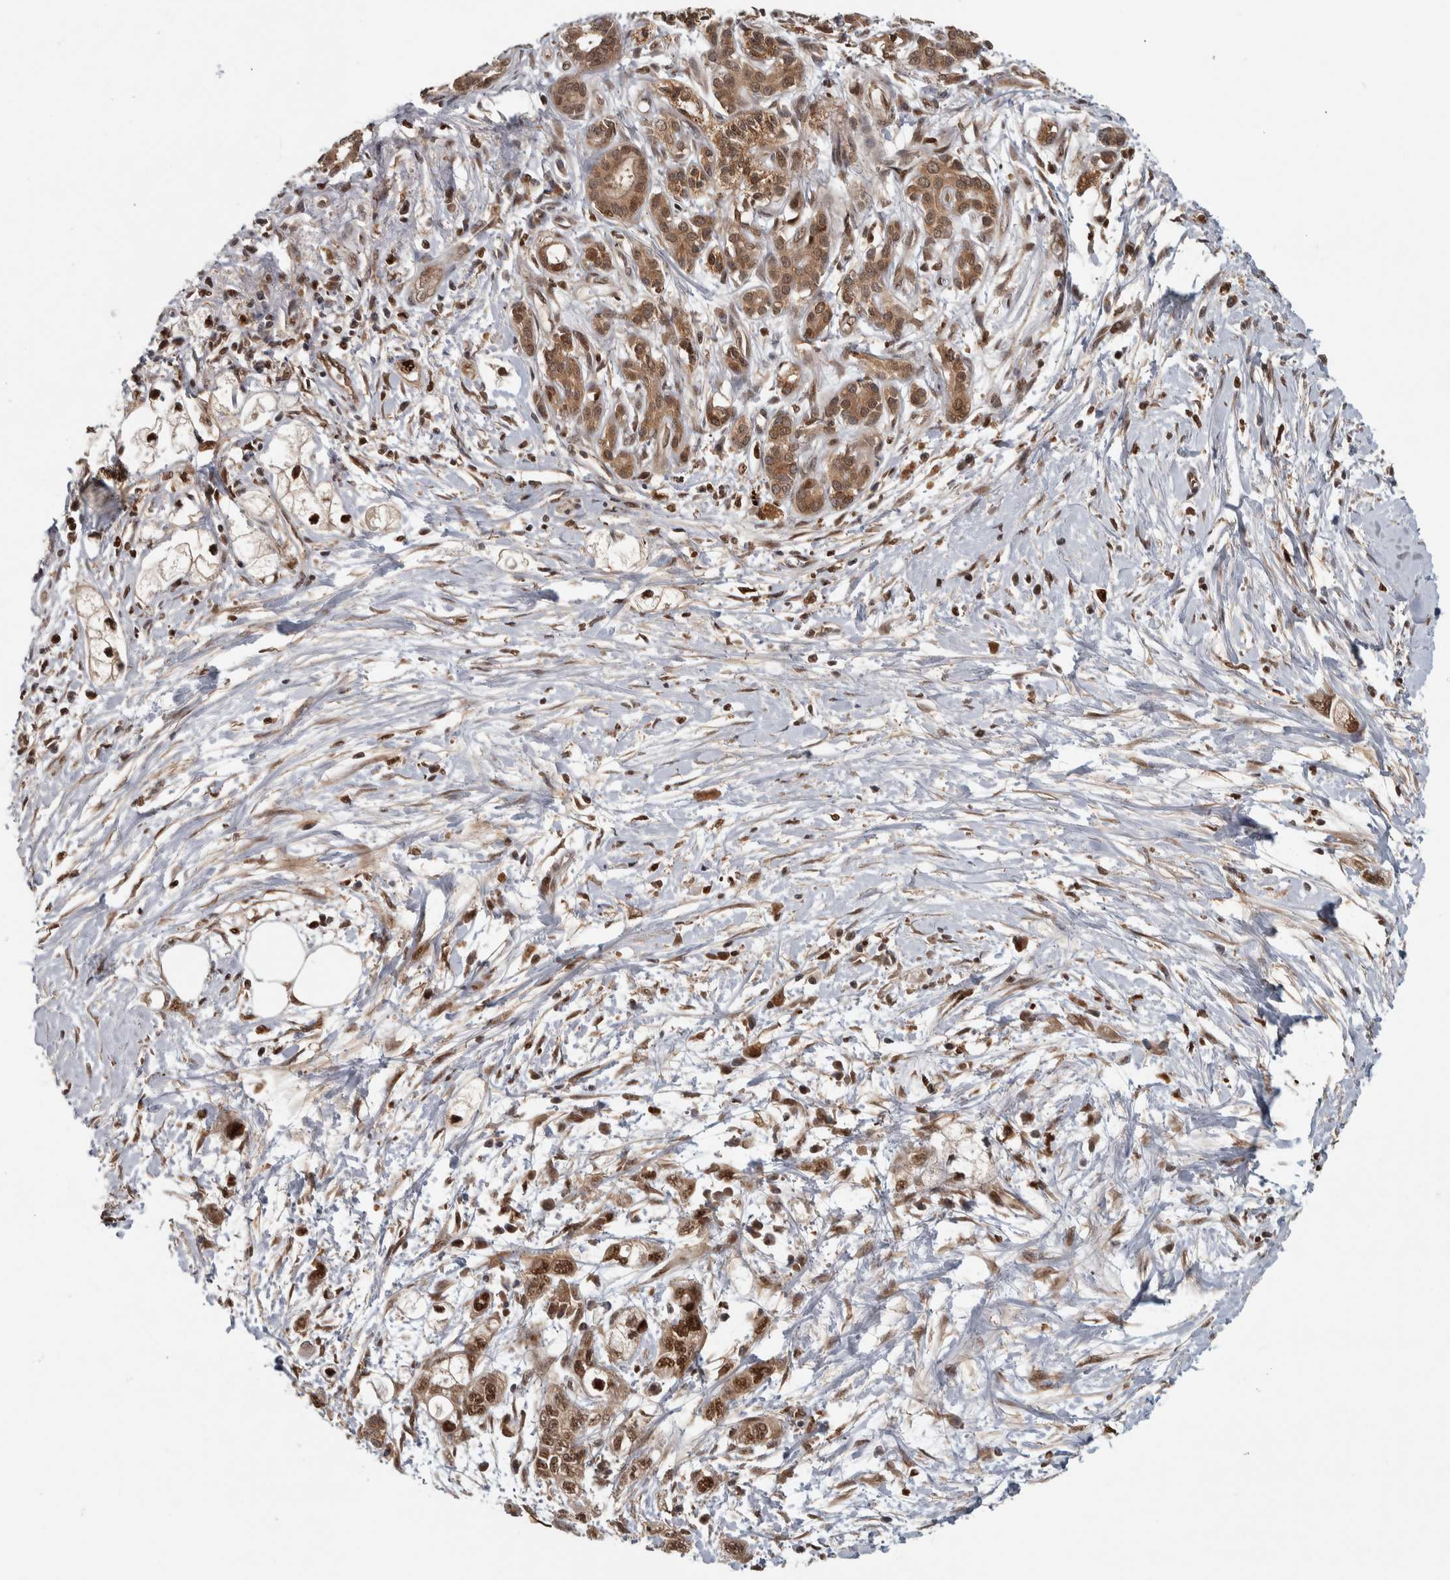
{"staining": {"intensity": "moderate", "quantity": ">75%", "location": "nuclear"}, "tissue": "pancreatic cancer", "cell_type": "Tumor cells", "image_type": "cancer", "snomed": [{"axis": "morphology", "description": "Adenocarcinoma, NOS"}, {"axis": "topography", "description": "Pancreas"}], "caption": "This is an image of IHC staining of pancreatic cancer, which shows moderate expression in the nuclear of tumor cells.", "gene": "RPS6KA4", "patient": {"sex": "male", "age": 74}}